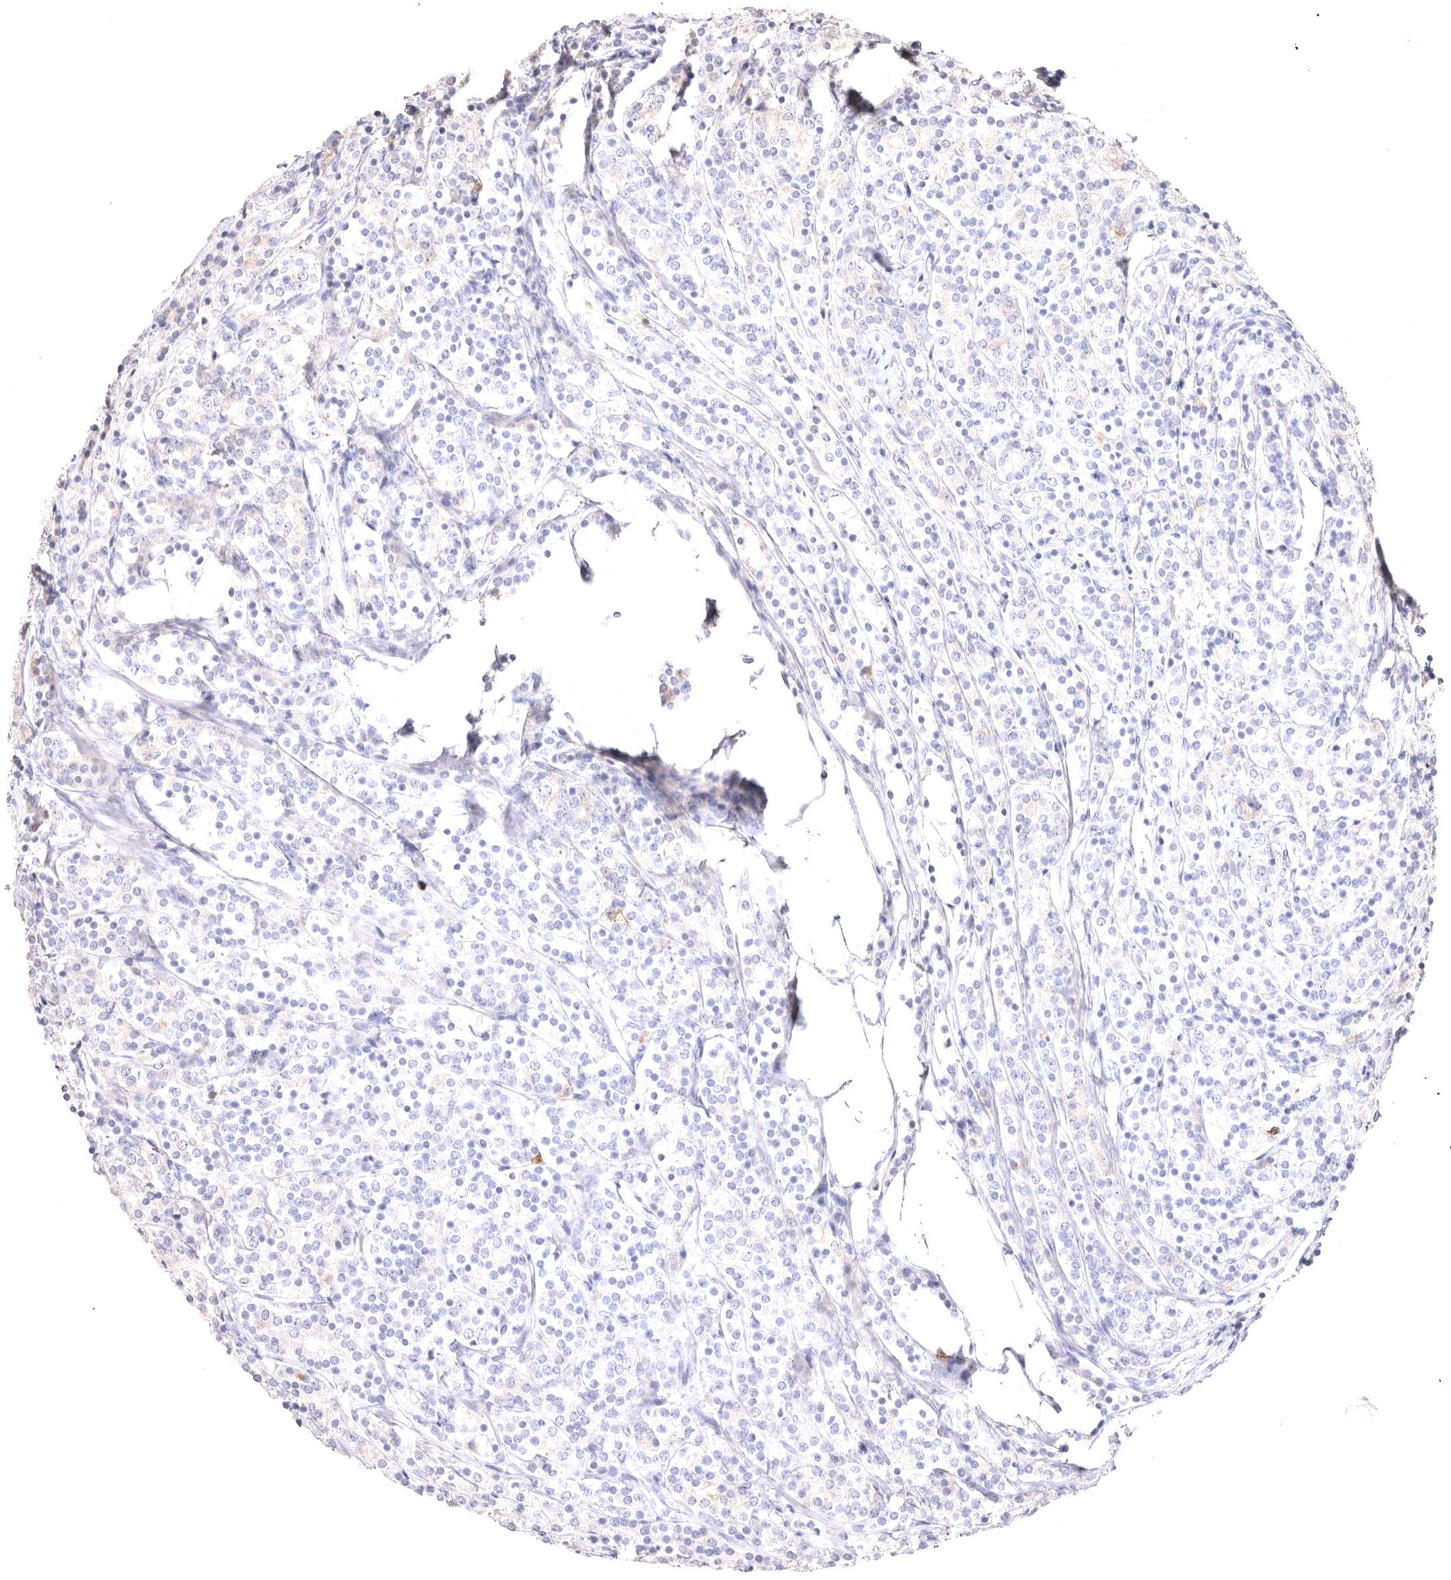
{"staining": {"intensity": "negative", "quantity": "none", "location": "none"}, "tissue": "prostate cancer", "cell_type": "Tumor cells", "image_type": "cancer", "snomed": [{"axis": "morphology", "description": "Adenocarcinoma, High grade"}, {"axis": "topography", "description": "Prostate"}], "caption": "The image reveals no significant expression in tumor cells of prostate high-grade adenocarcinoma. (Immunohistochemistry (ihc), brightfield microscopy, high magnification).", "gene": "VPS45", "patient": {"sex": "male", "age": 62}}